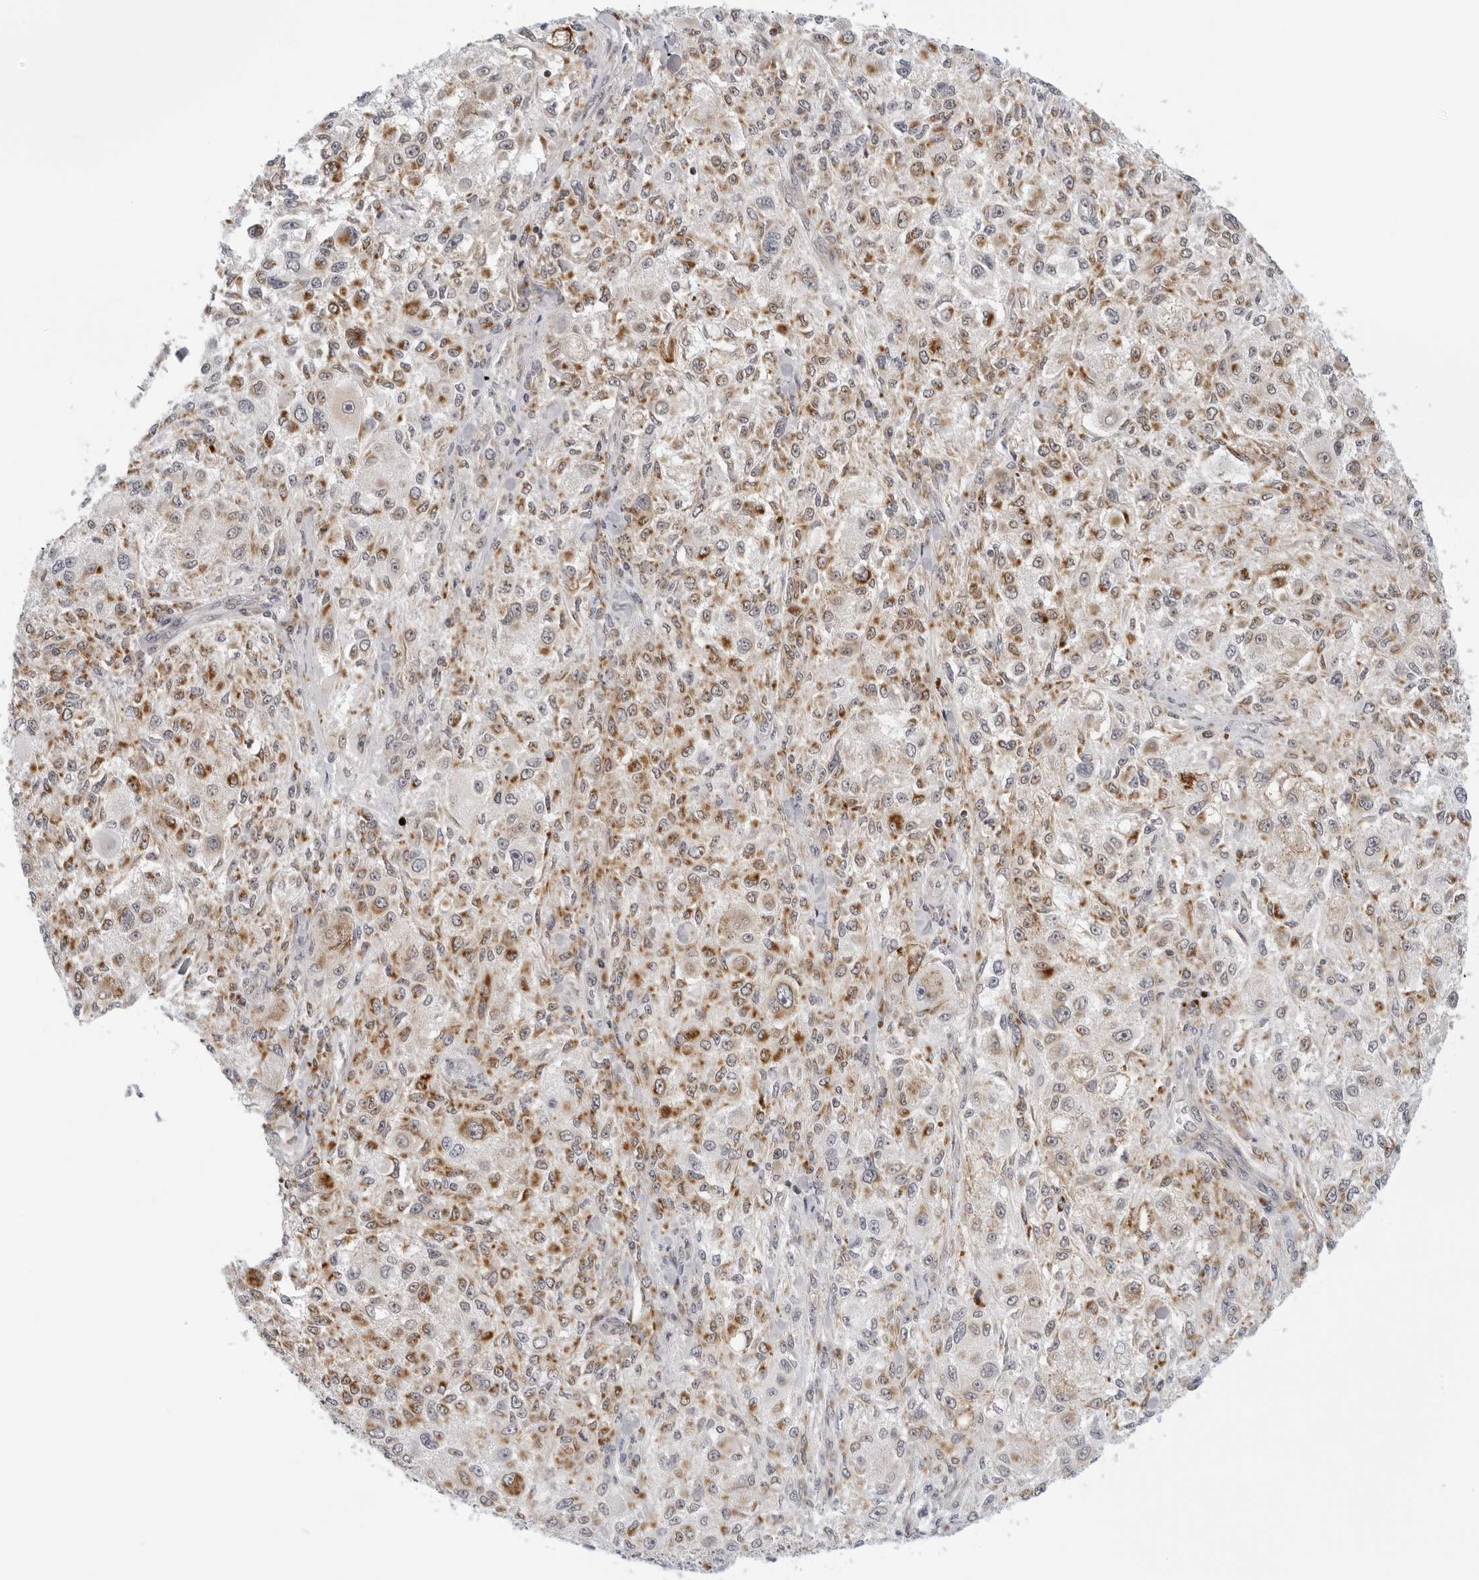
{"staining": {"intensity": "moderate", "quantity": ">75%", "location": "cytoplasmic/membranous"}, "tissue": "melanoma", "cell_type": "Tumor cells", "image_type": "cancer", "snomed": [{"axis": "morphology", "description": "Necrosis, NOS"}, {"axis": "morphology", "description": "Malignant melanoma, NOS"}, {"axis": "topography", "description": "Skin"}], "caption": "Immunohistochemical staining of human malignant melanoma demonstrates medium levels of moderate cytoplasmic/membranous protein positivity in approximately >75% of tumor cells. (Brightfield microscopy of DAB IHC at high magnification).", "gene": "CIART", "patient": {"sex": "female", "age": 87}}